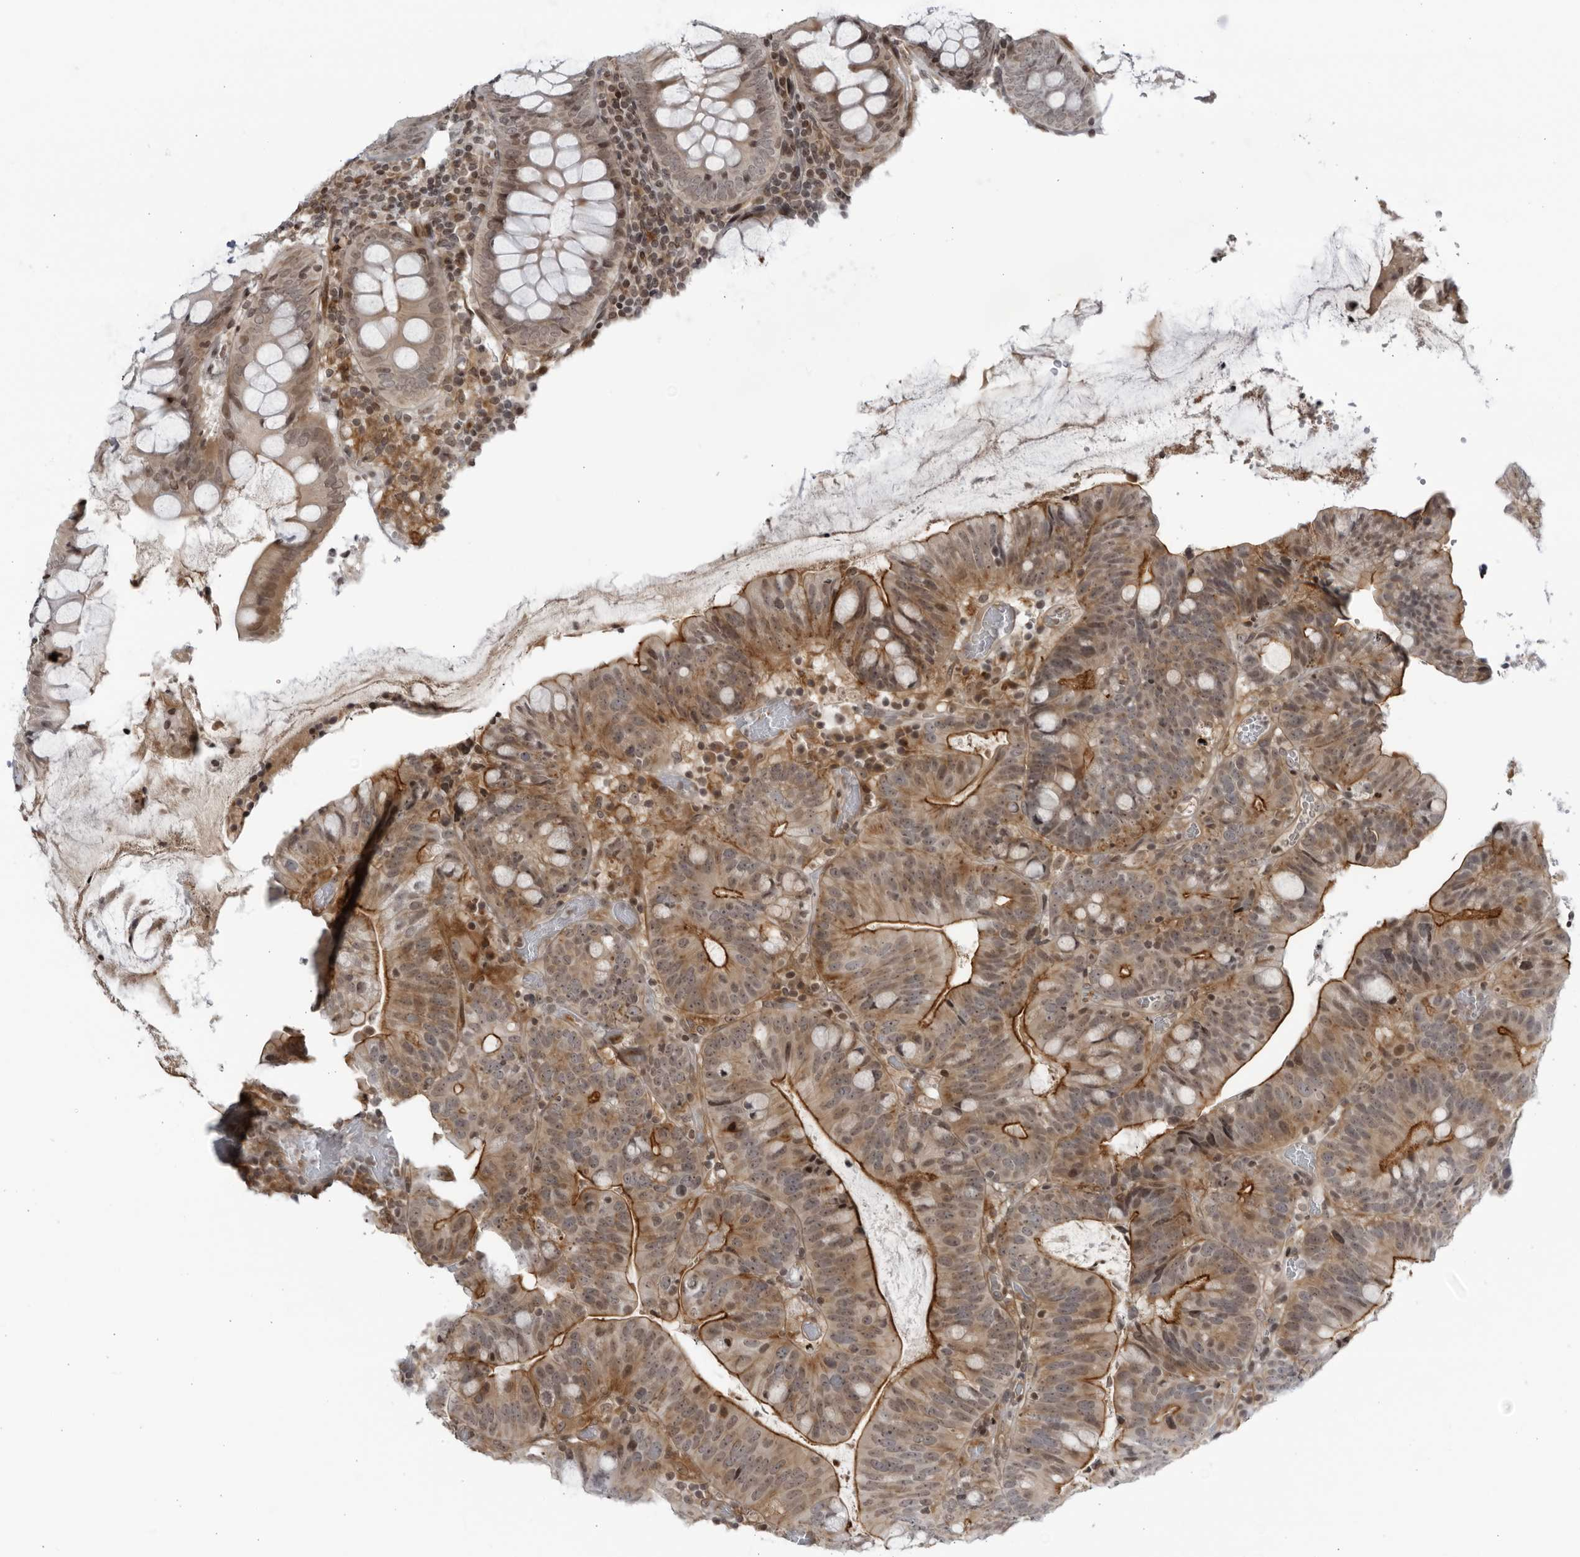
{"staining": {"intensity": "moderate", "quantity": ">75%", "location": "cytoplasmic/membranous,nuclear"}, "tissue": "colorectal cancer", "cell_type": "Tumor cells", "image_type": "cancer", "snomed": [{"axis": "morphology", "description": "Adenocarcinoma, NOS"}, {"axis": "topography", "description": "Colon"}], "caption": "Immunohistochemistry micrograph of neoplastic tissue: colorectal cancer stained using immunohistochemistry displays medium levels of moderate protein expression localized specifically in the cytoplasmic/membranous and nuclear of tumor cells, appearing as a cytoplasmic/membranous and nuclear brown color.", "gene": "DTL", "patient": {"sex": "female", "age": 66}}